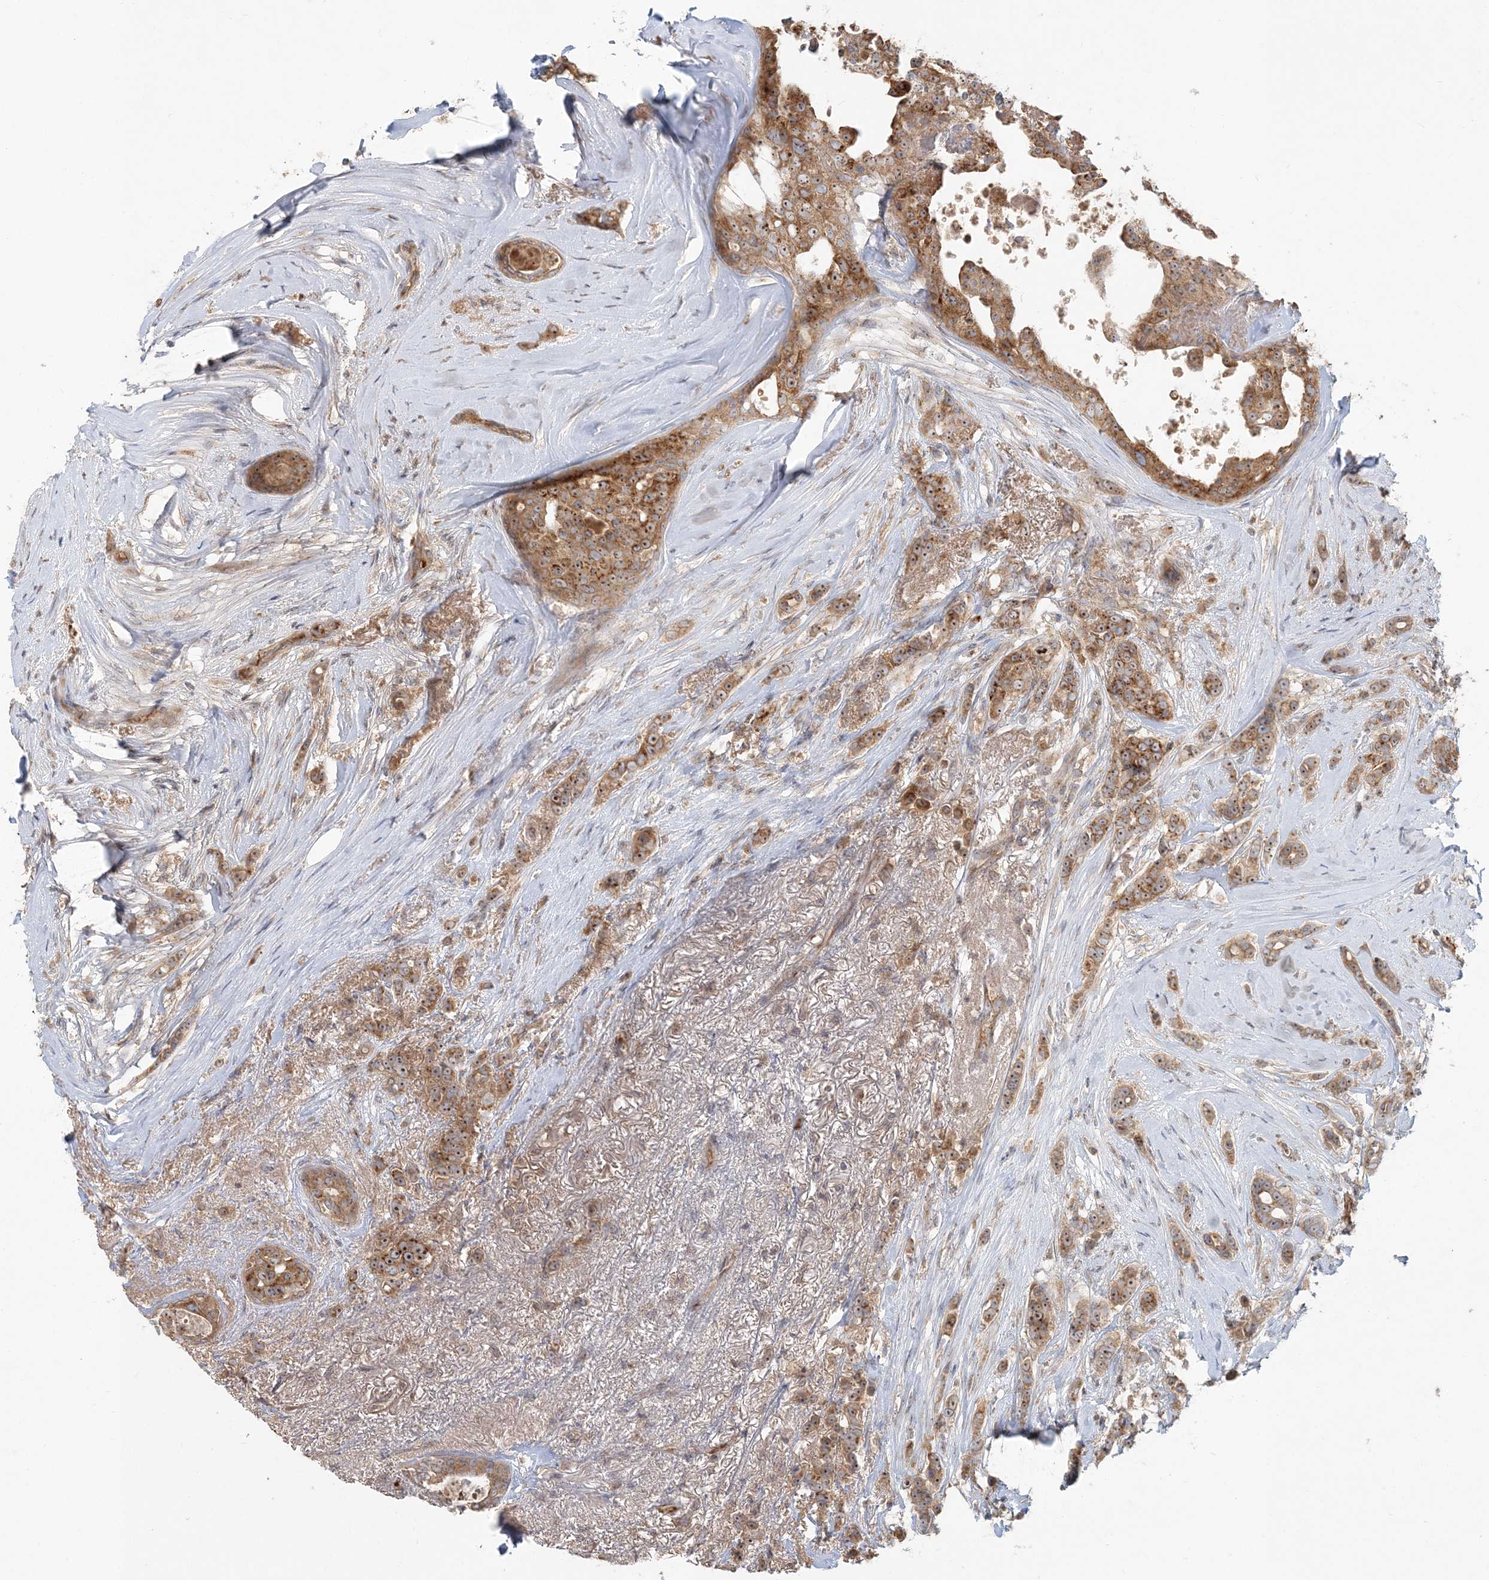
{"staining": {"intensity": "moderate", "quantity": ">75%", "location": "cytoplasmic/membranous,nuclear"}, "tissue": "breast cancer", "cell_type": "Tumor cells", "image_type": "cancer", "snomed": [{"axis": "morphology", "description": "Lobular carcinoma"}, {"axis": "topography", "description": "Breast"}], "caption": "The immunohistochemical stain highlights moderate cytoplasmic/membranous and nuclear staining in tumor cells of lobular carcinoma (breast) tissue. (IHC, brightfield microscopy, high magnification).", "gene": "AP1AR", "patient": {"sex": "female", "age": 51}}